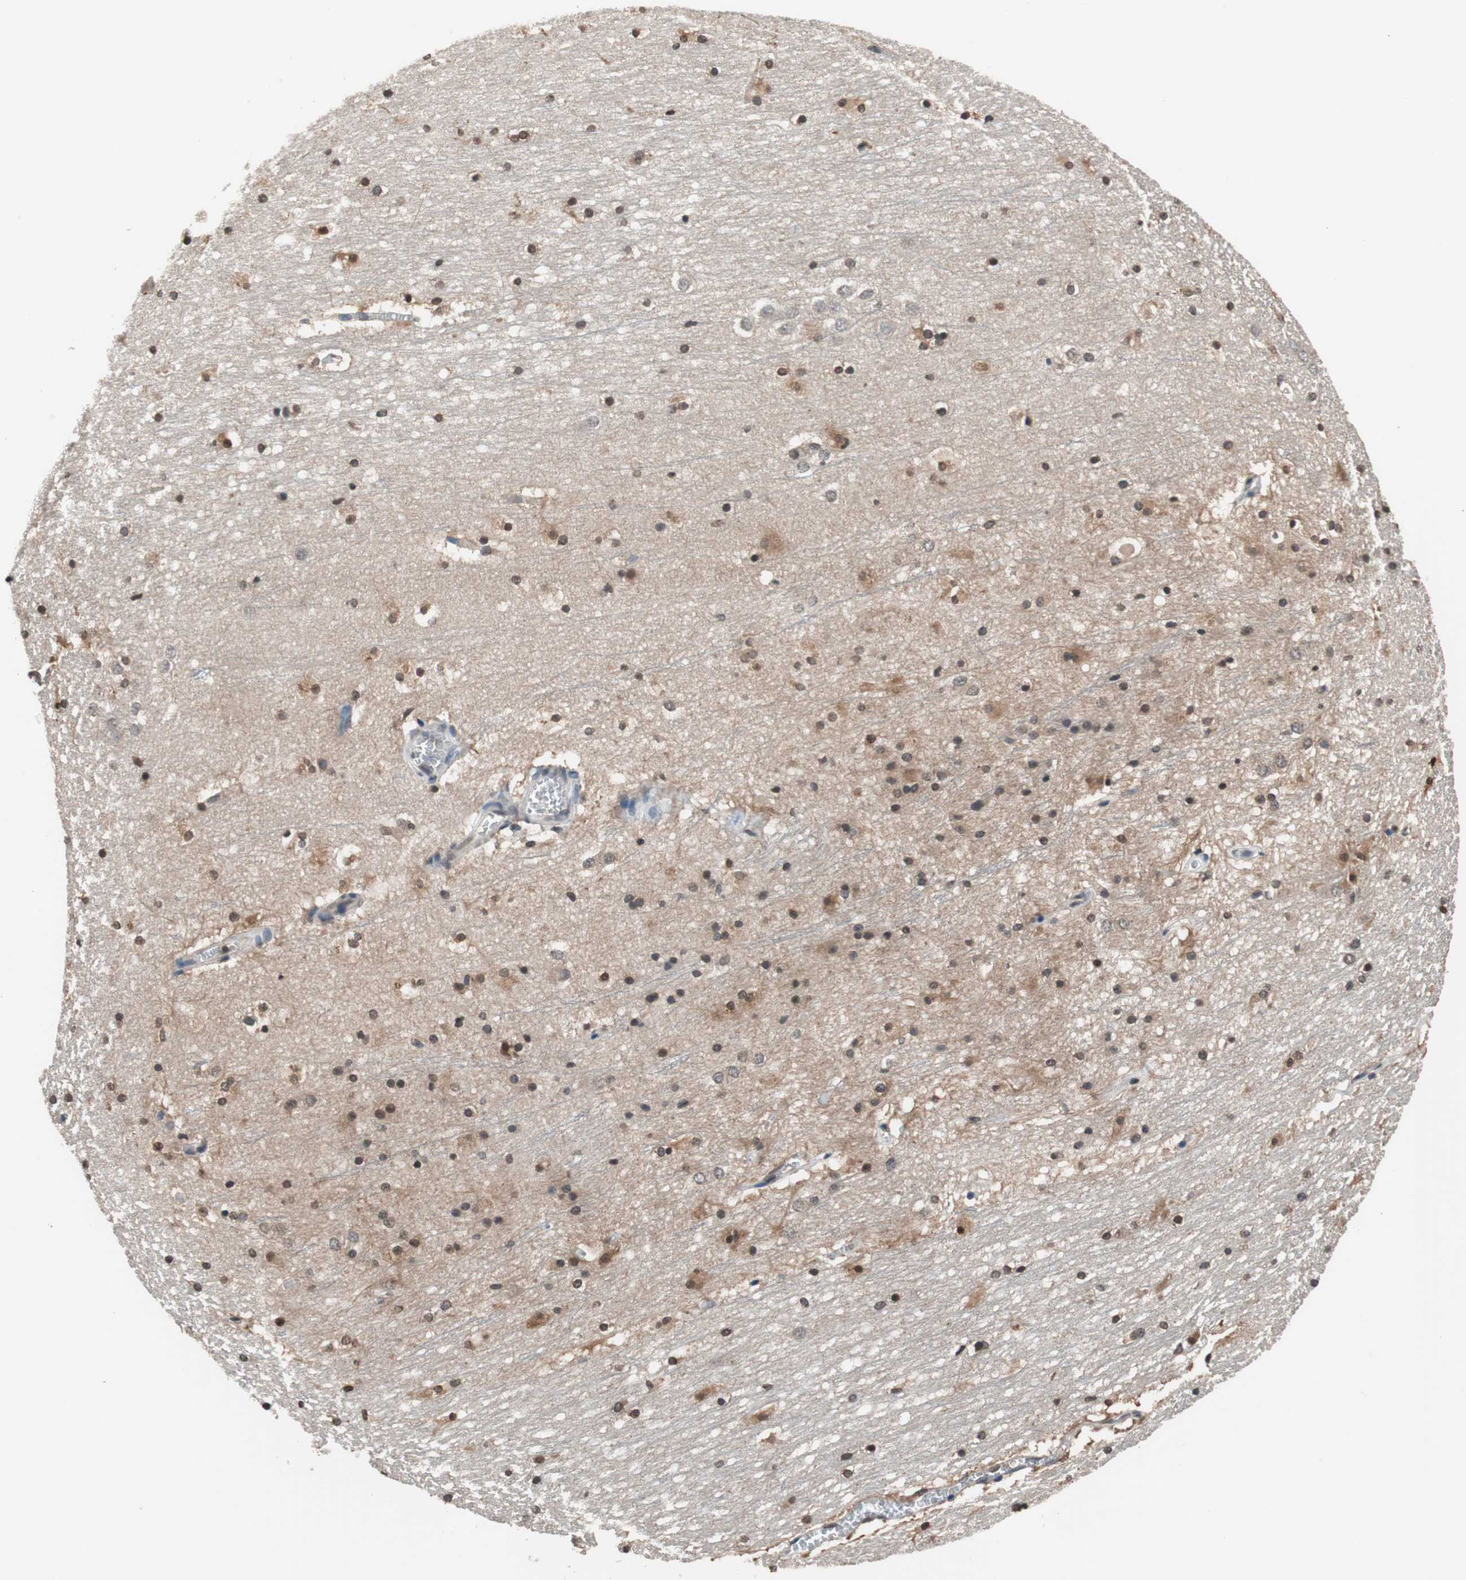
{"staining": {"intensity": "weak", "quantity": "25%-75%", "location": "cytoplasmic/membranous,nuclear"}, "tissue": "hippocampus", "cell_type": "Glial cells", "image_type": "normal", "snomed": [{"axis": "morphology", "description": "Normal tissue, NOS"}, {"axis": "topography", "description": "Hippocampus"}], "caption": "Immunohistochemistry photomicrograph of unremarkable hippocampus stained for a protein (brown), which reveals low levels of weak cytoplasmic/membranous,nuclear positivity in about 25%-75% of glial cells.", "gene": "GCLC", "patient": {"sex": "male", "age": 45}}